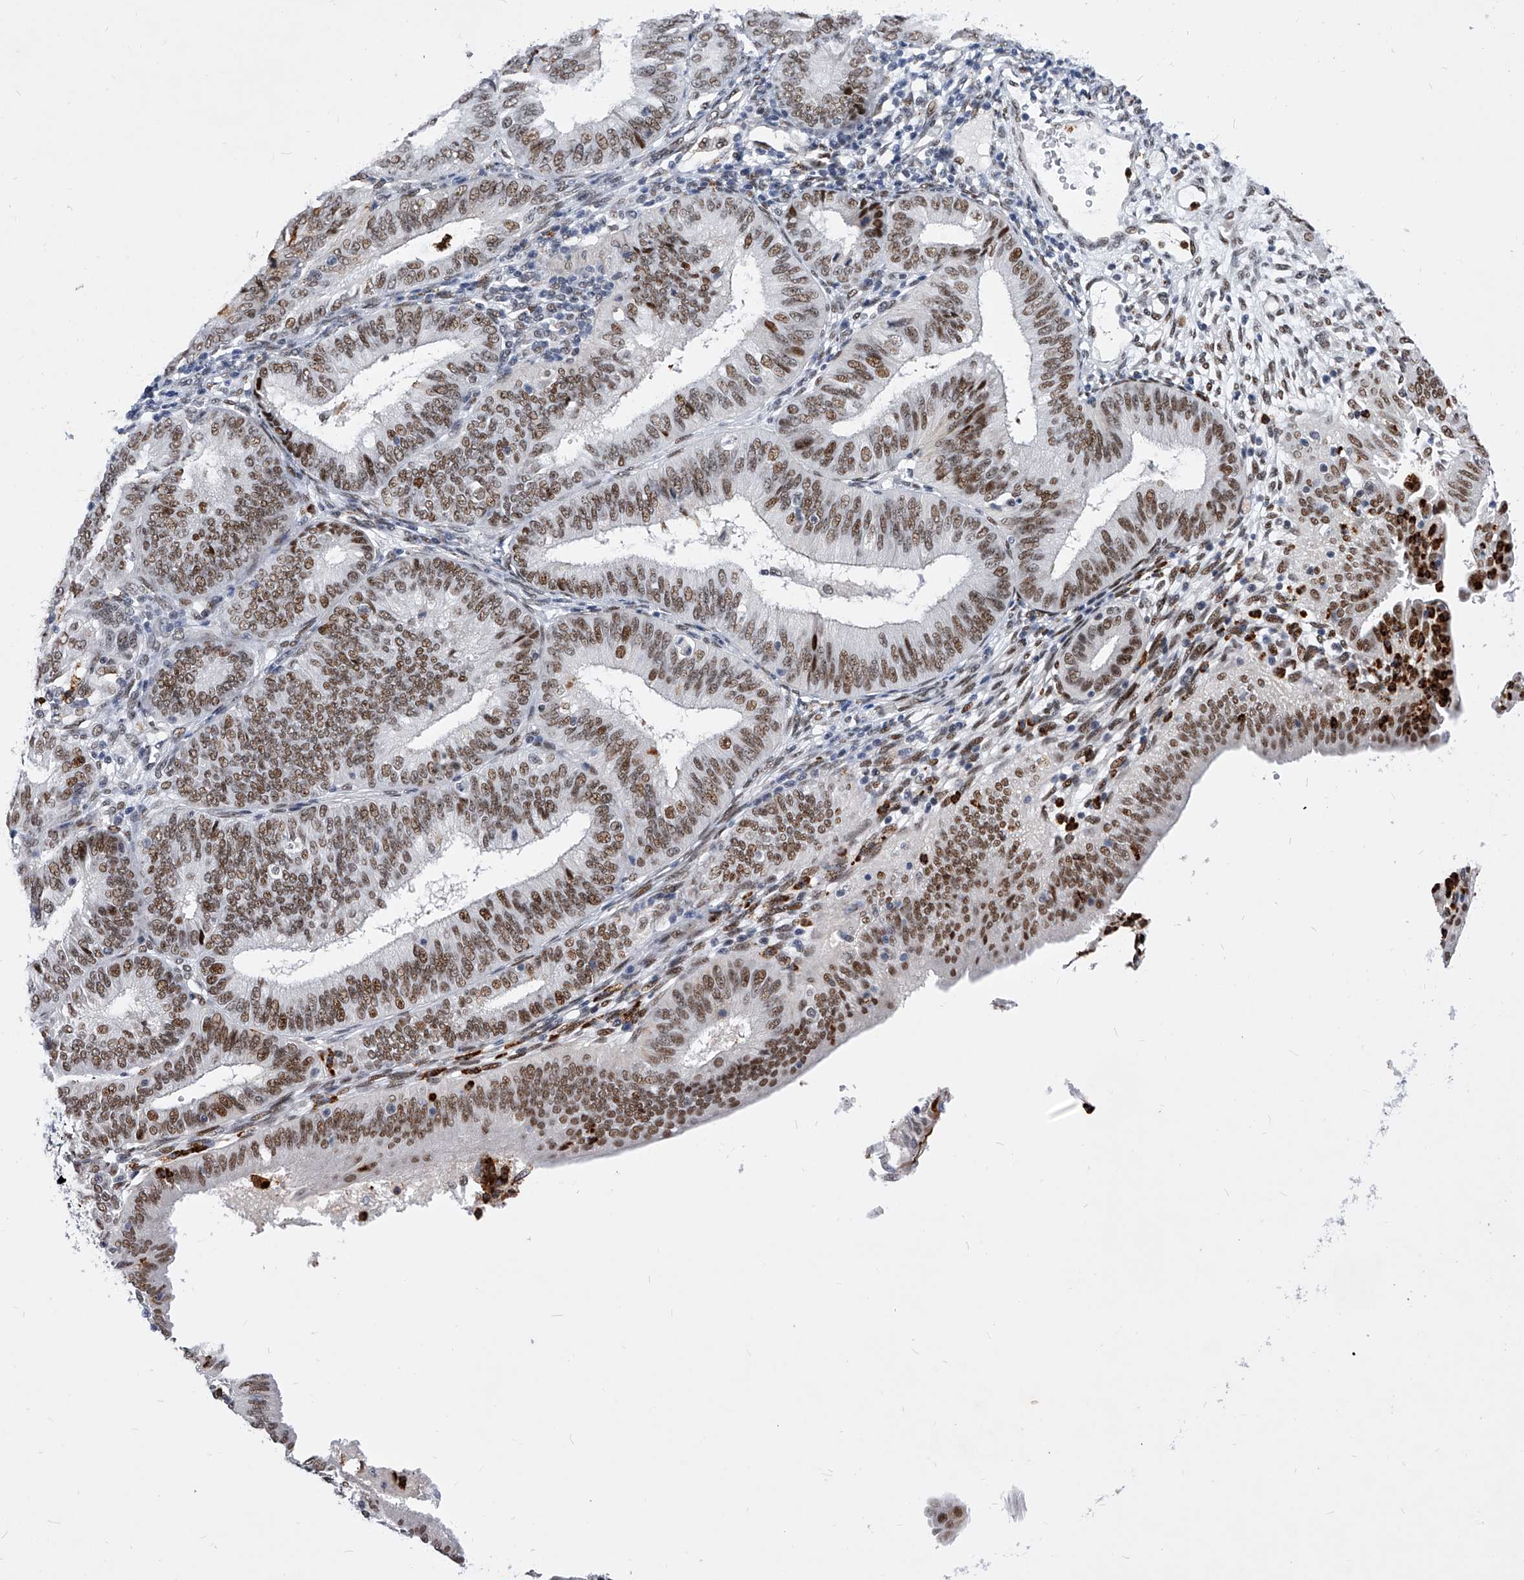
{"staining": {"intensity": "moderate", "quantity": ">75%", "location": "nuclear"}, "tissue": "endometrial cancer", "cell_type": "Tumor cells", "image_type": "cancer", "snomed": [{"axis": "morphology", "description": "Adenocarcinoma, NOS"}, {"axis": "topography", "description": "Endometrium"}], "caption": "Endometrial cancer was stained to show a protein in brown. There is medium levels of moderate nuclear expression in approximately >75% of tumor cells. The staining is performed using DAB (3,3'-diaminobenzidine) brown chromogen to label protein expression. The nuclei are counter-stained blue using hematoxylin.", "gene": "TESK2", "patient": {"sex": "female", "age": 51}}